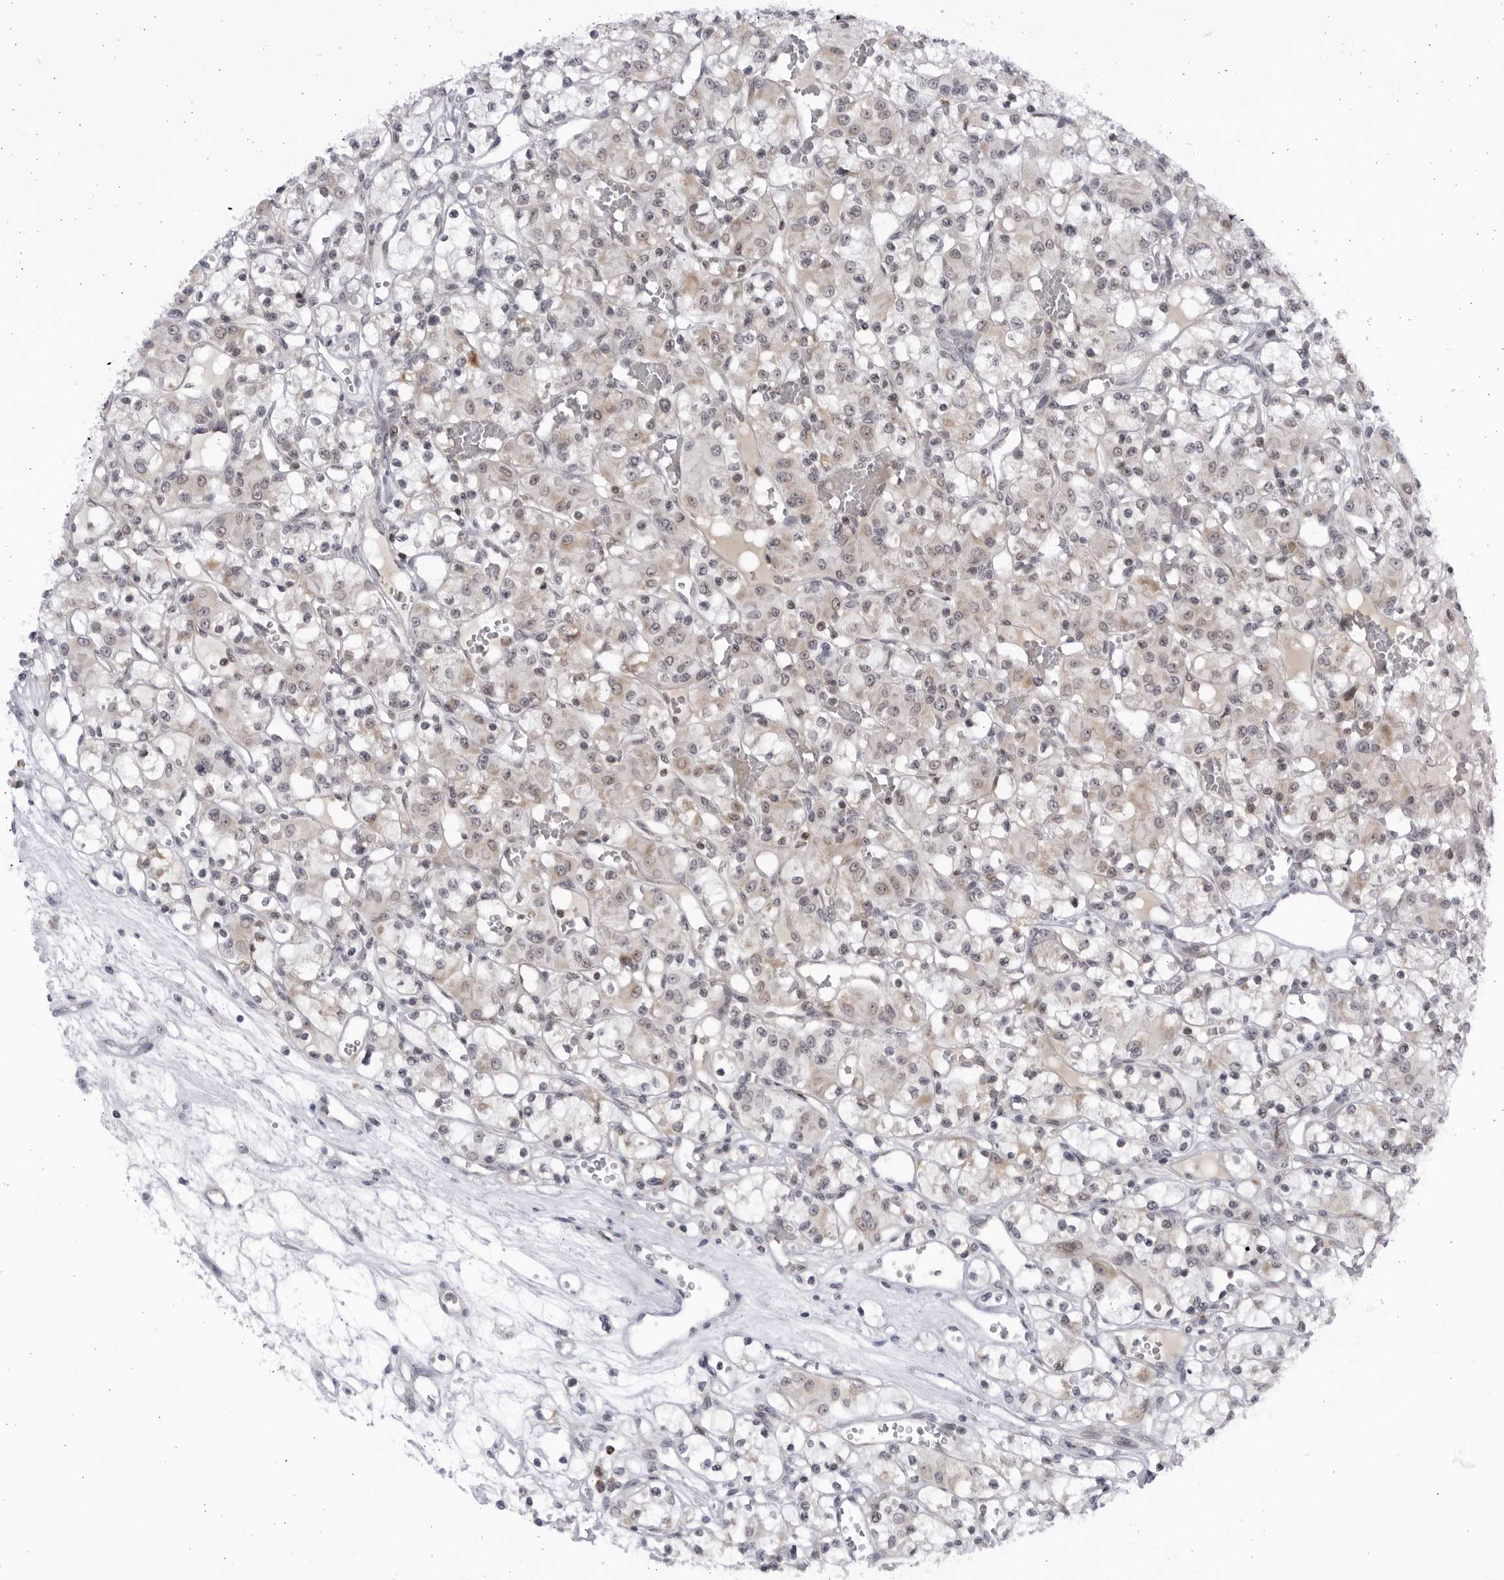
{"staining": {"intensity": "negative", "quantity": "none", "location": "none"}, "tissue": "renal cancer", "cell_type": "Tumor cells", "image_type": "cancer", "snomed": [{"axis": "morphology", "description": "Adenocarcinoma, NOS"}, {"axis": "topography", "description": "Kidney"}], "caption": "This is a image of immunohistochemistry (IHC) staining of renal adenocarcinoma, which shows no expression in tumor cells.", "gene": "SLC25A22", "patient": {"sex": "female", "age": 59}}